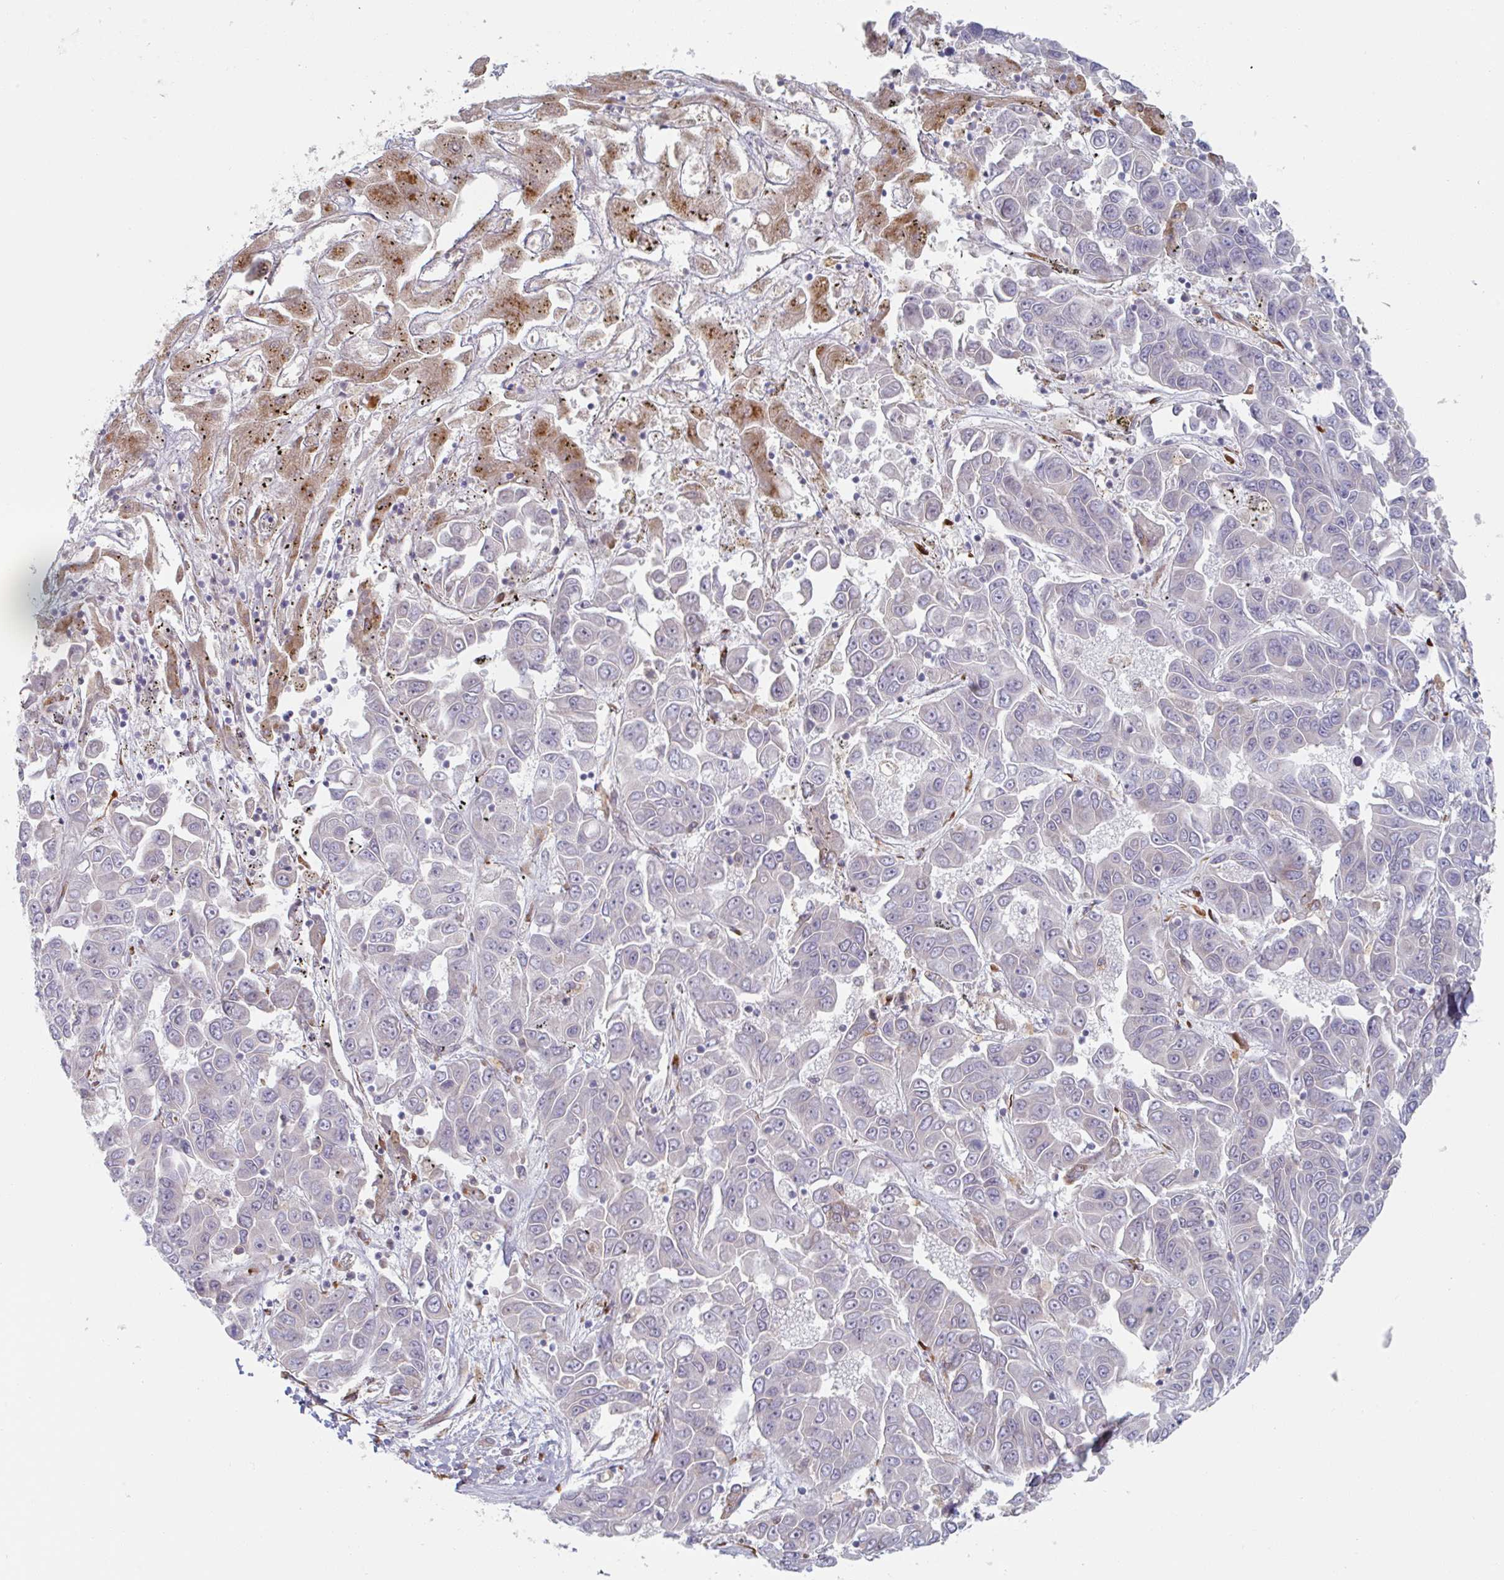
{"staining": {"intensity": "negative", "quantity": "none", "location": "none"}, "tissue": "liver cancer", "cell_type": "Tumor cells", "image_type": "cancer", "snomed": [{"axis": "morphology", "description": "Cholangiocarcinoma"}, {"axis": "topography", "description": "Liver"}], "caption": "A high-resolution image shows IHC staining of liver cholangiocarcinoma, which reveals no significant staining in tumor cells. (DAB immunohistochemistry (IHC) with hematoxylin counter stain).", "gene": "TRAPPC10", "patient": {"sex": "female", "age": 52}}